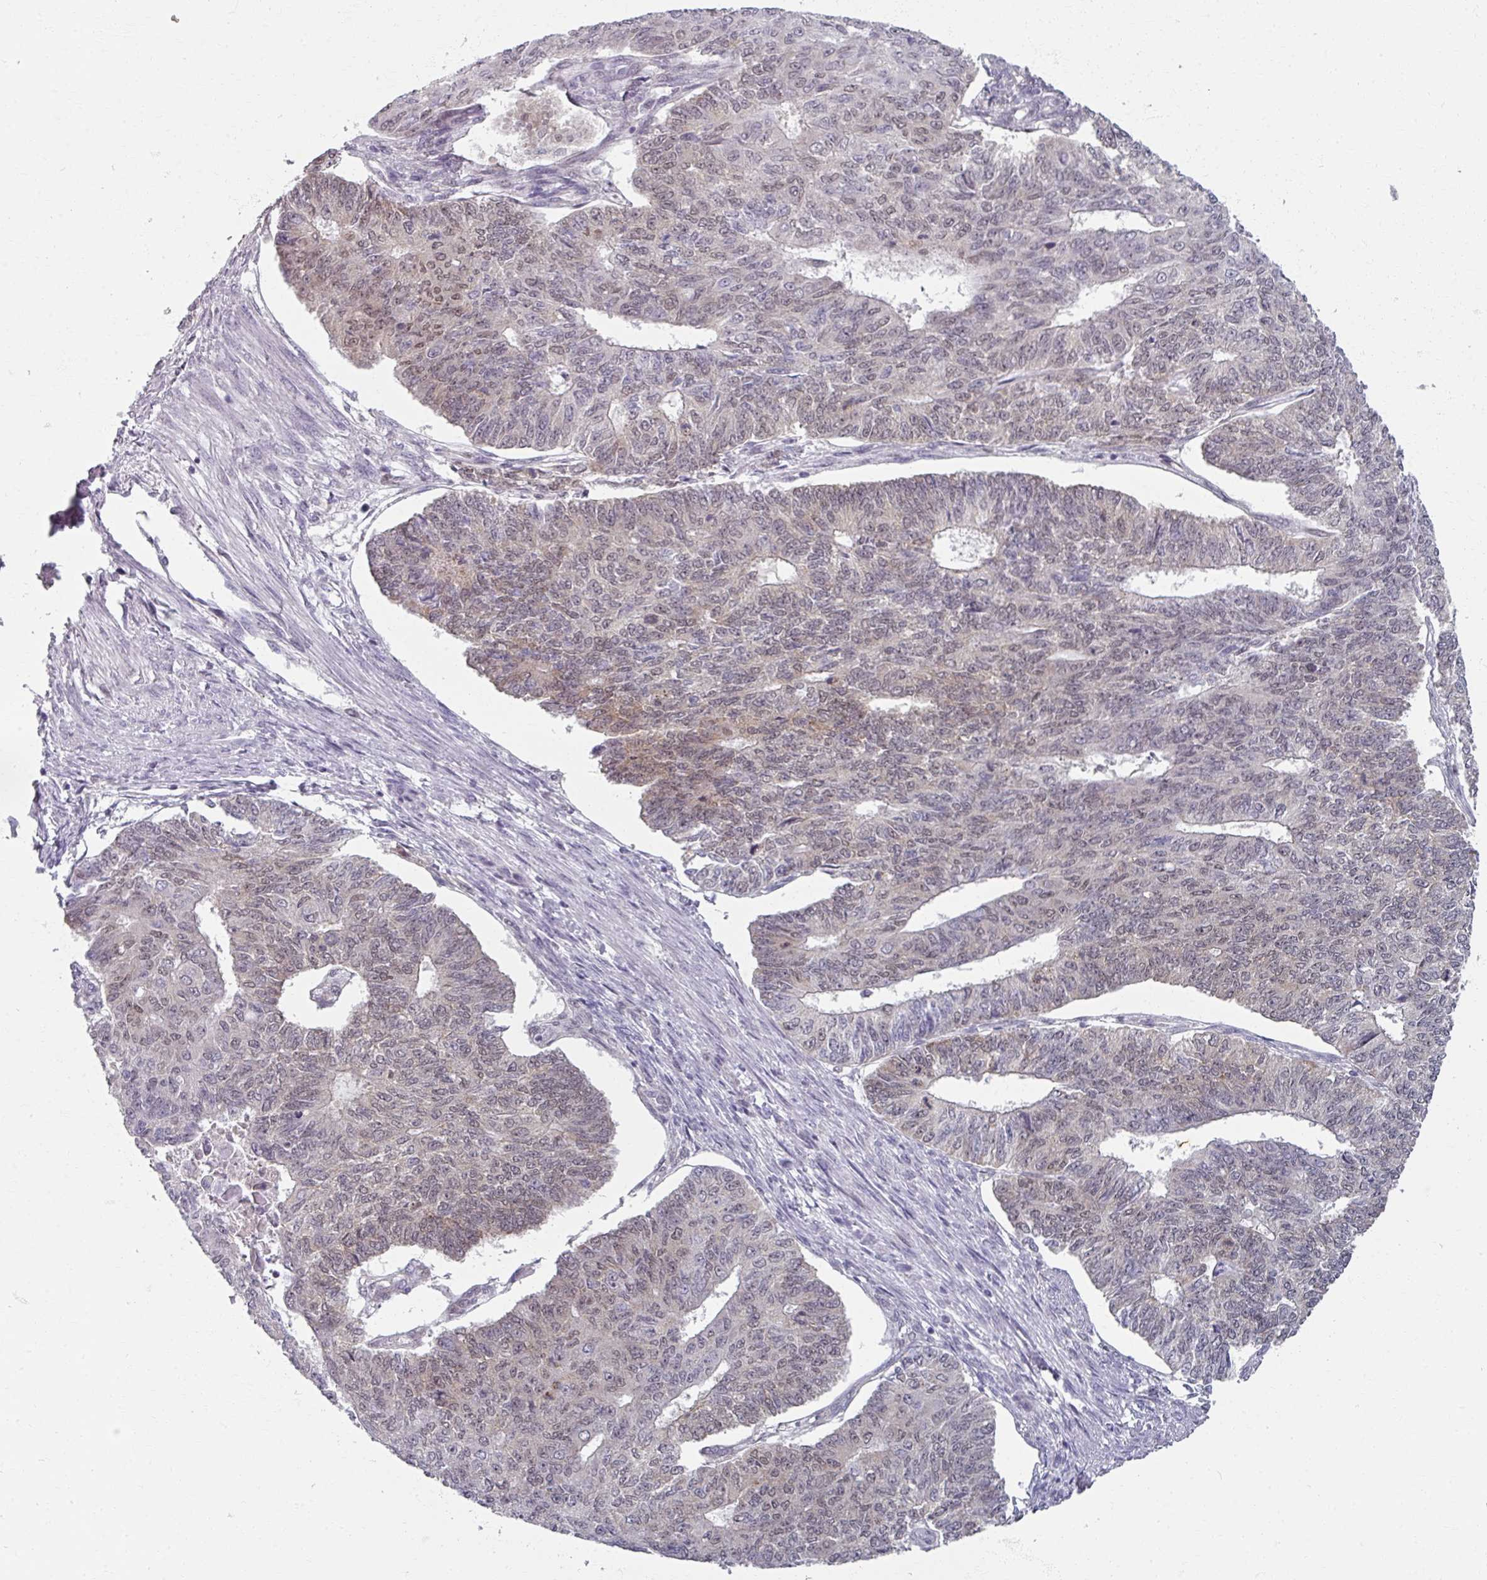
{"staining": {"intensity": "moderate", "quantity": "25%-75%", "location": "nuclear"}, "tissue": "endometrial cancer", "cell_type": "Tumor cells", "image_type": "cancer", "snomed": [{"axis": "morphology", "description": "Adenocarcinoma, NOS"}, {"axis": "topography", "description": "Endometrium"}], "caption": "Moderate nuclear expression is present in approximately 25%-75% of tumor cells in adenocarcinoma (endometrial).", "gene": "RIPOR3", "patient": {"sex": "female", "age": 32}}